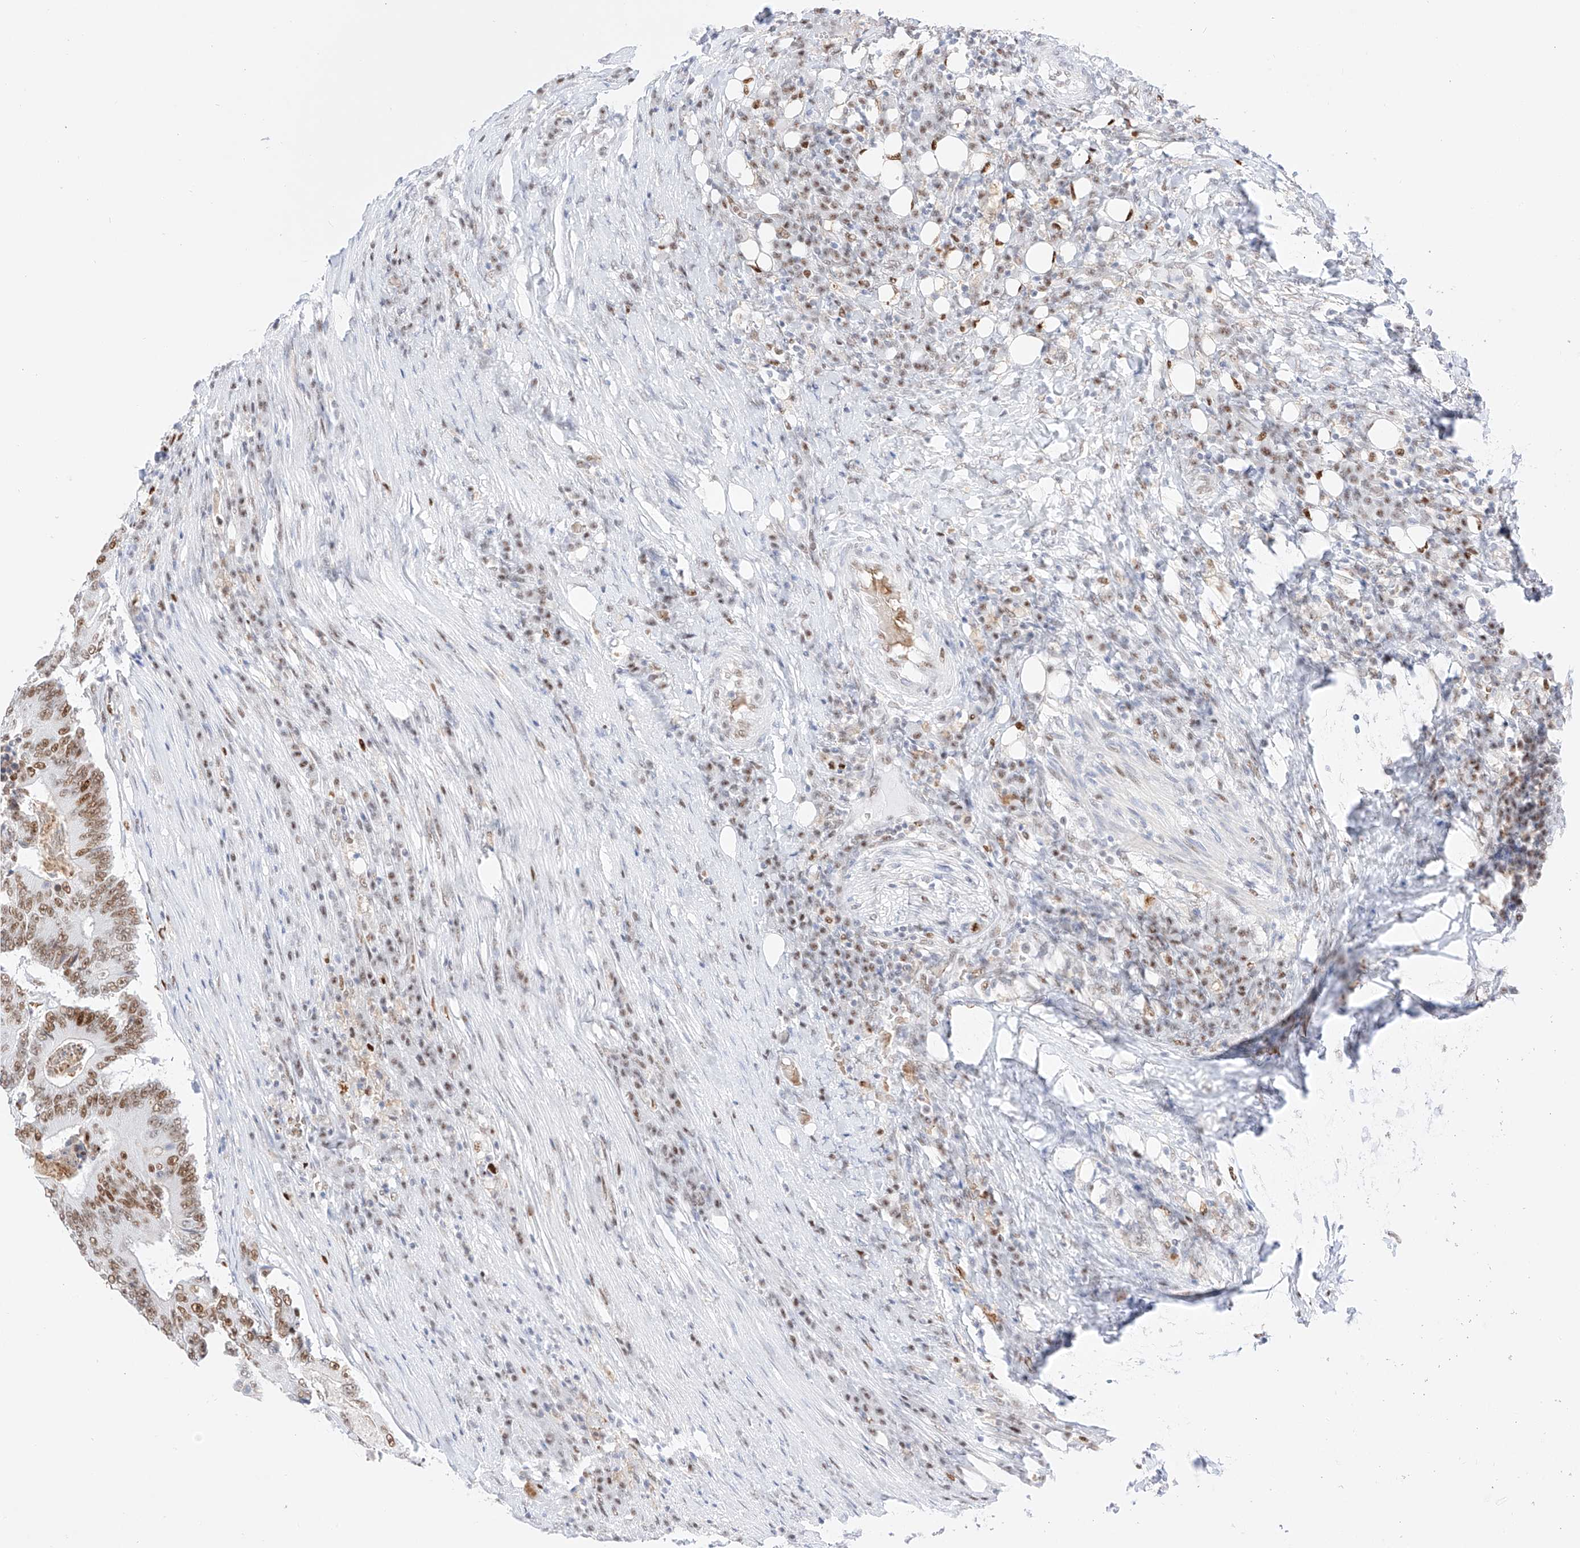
{"staining": {"intensity": "moderate", "quantity": ">75%", "location": "nuclear"}, "tissue": "colorectal cancer", "cell_type": "Tumor cells", "image_type": "cancer", "snomed": [{"axis": "morphology", "description": "Adenocarcinoma, NOS"}, {"axis": "topography", "description": "Colon"}], "caption": "Protein expression by IHC shows moderate nuclear staining in about >75% of tumor cells in colorectal cancer (adenocarcinoma).", "gene": "APIP", "patient": {"sex": "male", "age": 83}}